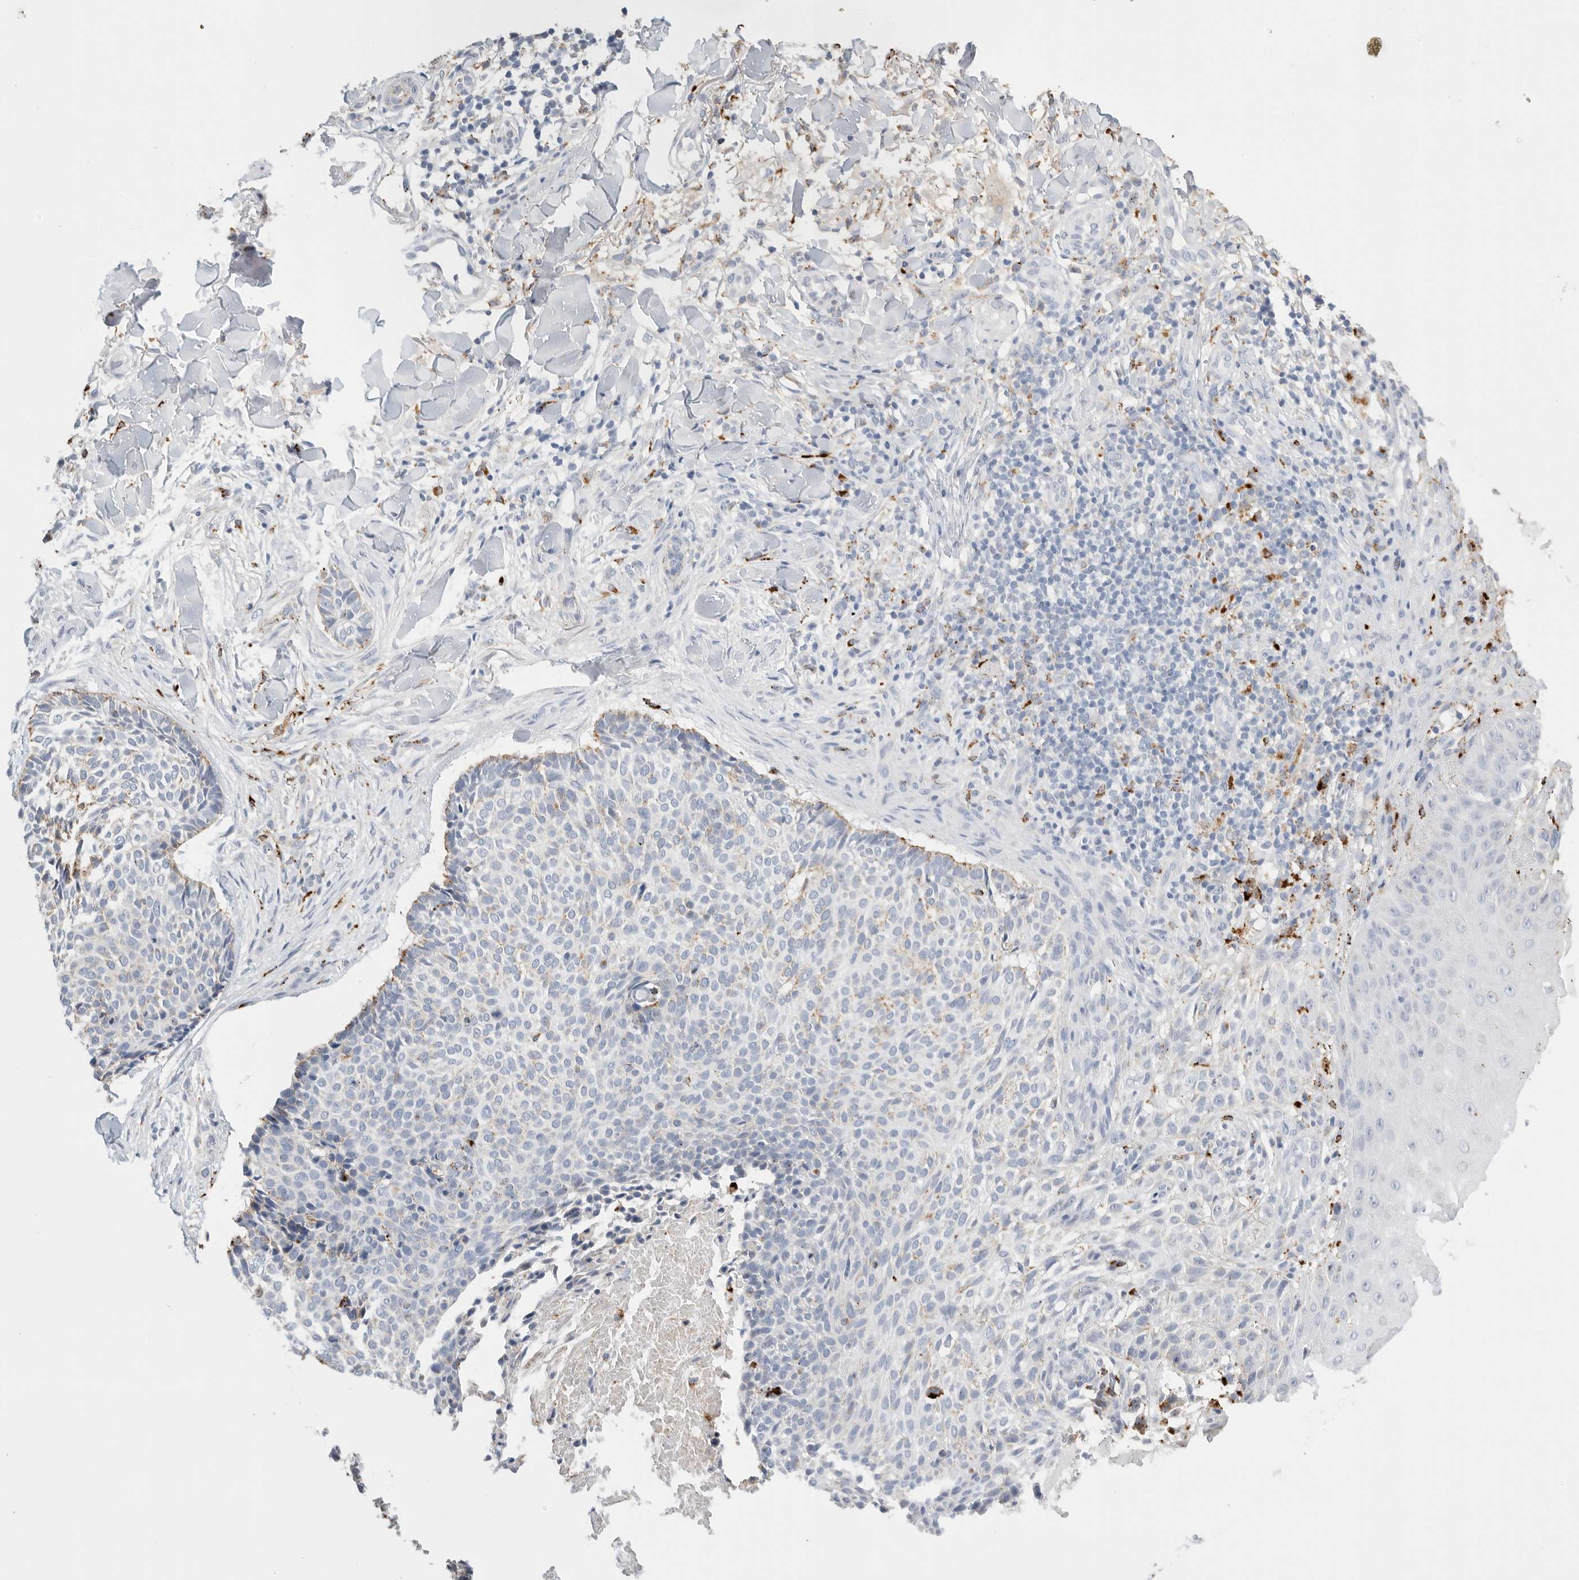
{"staining": {"intensity": "weak", "quantity": "<25%", "location": "cytoplasmic/membranous"}, "tissue": "skin cancer", "cell_type": "Tumor cells", "image_type": "cancer", "snomed": [{"axis": "morphology", "description": "Normal tissue, NOS"}, {"axis": "morphology", "description": "Basal cell carcinoma"}, {"axis": "topography", "description": "Skin"}], "caption": "Tumor cells show no significant expression in skin basal cell carcinoma.", "gene": "GGH", "patient": {"sex": "male", "age": 67}}